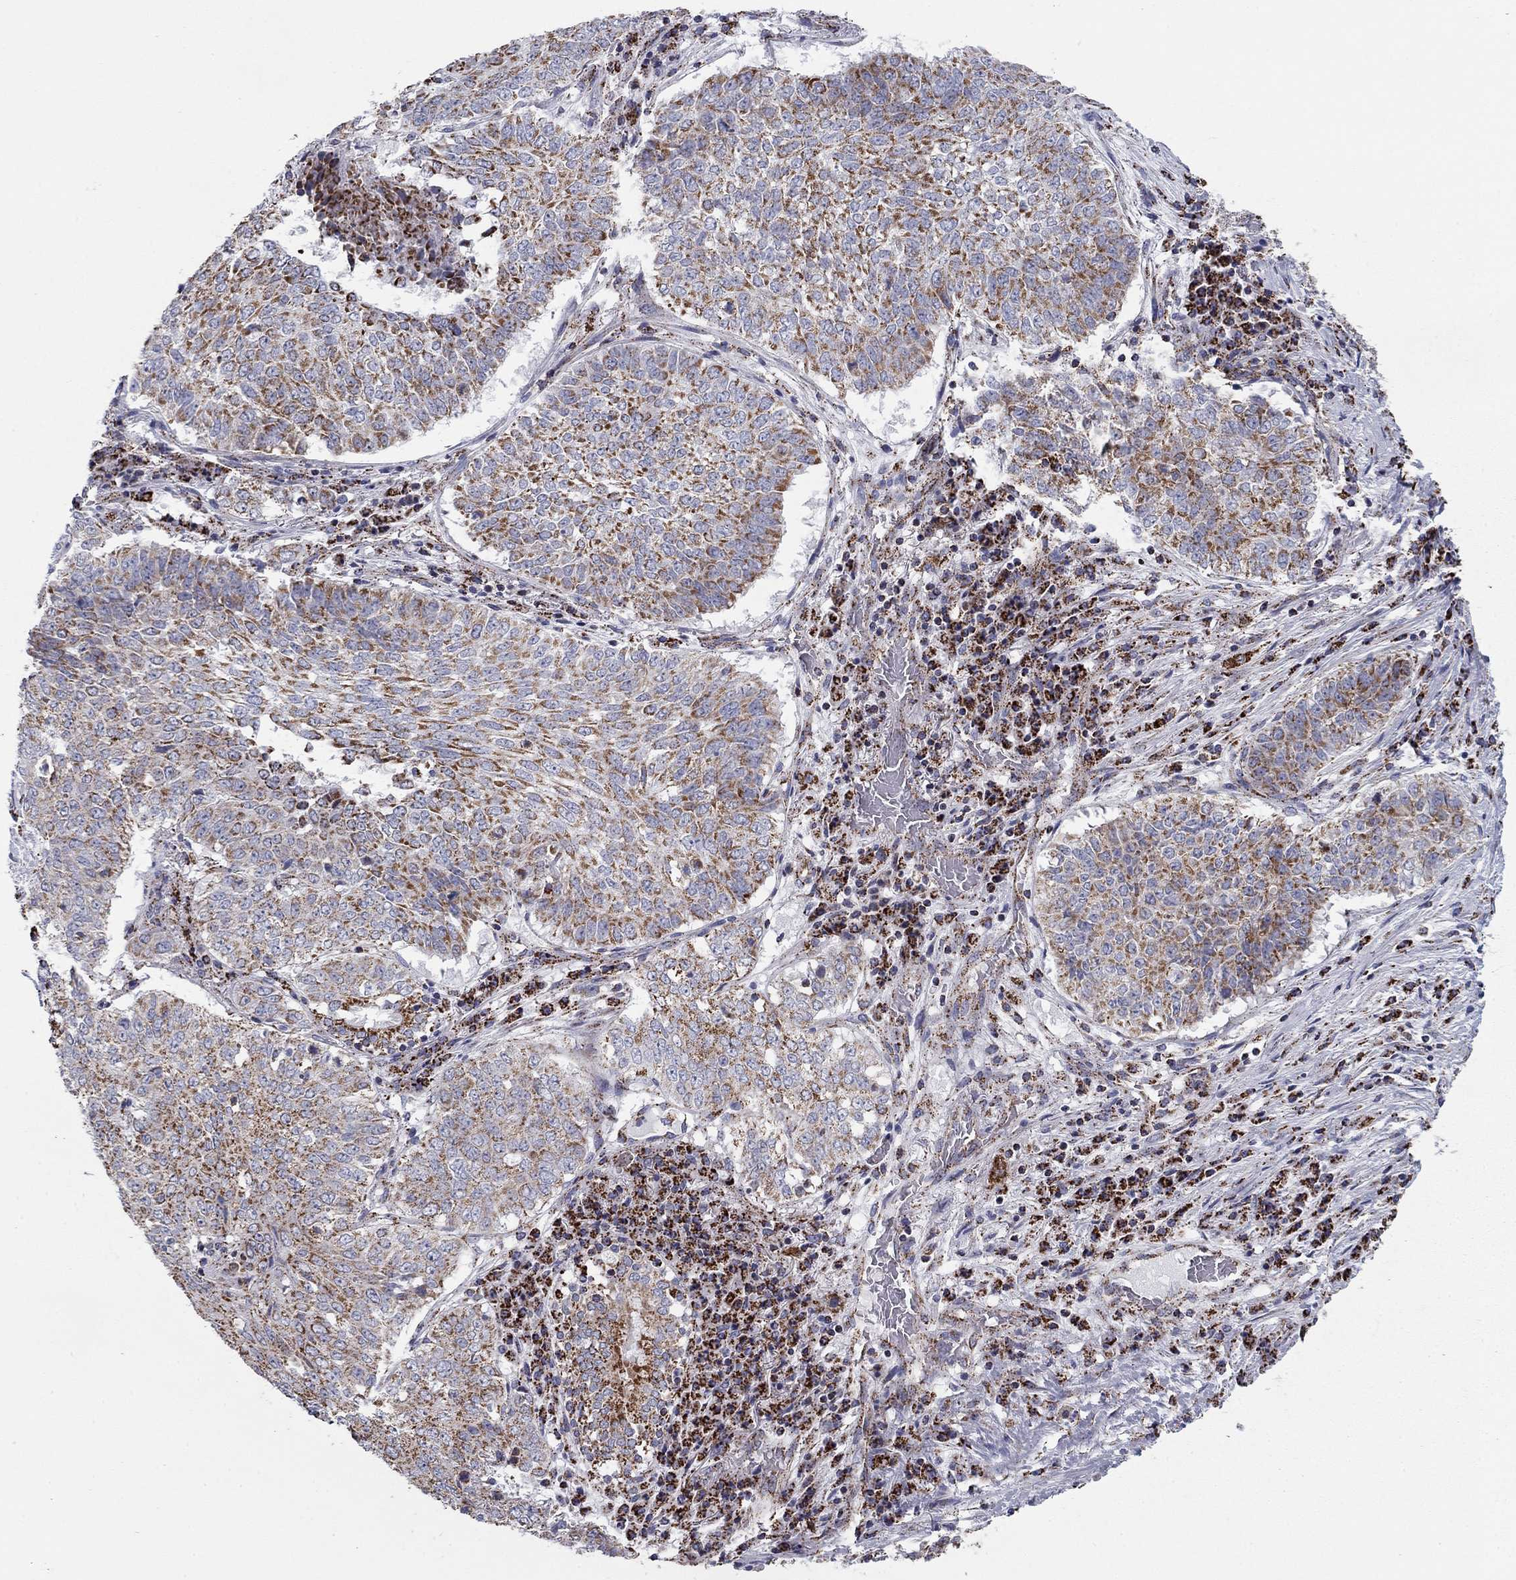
{"staining": {"intensity": "moderate", "quantity": "25%-75%", "location": "cytoplasmic/membranous"}, "tissue": "lung cancer", "cell_type": "Tumor cells", "image_type": "cancer", "snomed": [{"axis": "morphology", "description": "Squamous cell carcinoma, NOS"}, {"axis": "topography", "description": "Lung"}], "caption": "A micrograph of human lung cancer stained for a protein reveals moderate cytoplasmic/membranous brown staining in tumor cells. The staining was performed using DAB (3,3'-diaminobenzidine), with brown indicating positive protein expression. Nuclei are stained blue with hematoxylin.", "gene": "NDUFV1", "patient": {"sex": "male", "age": 64}}